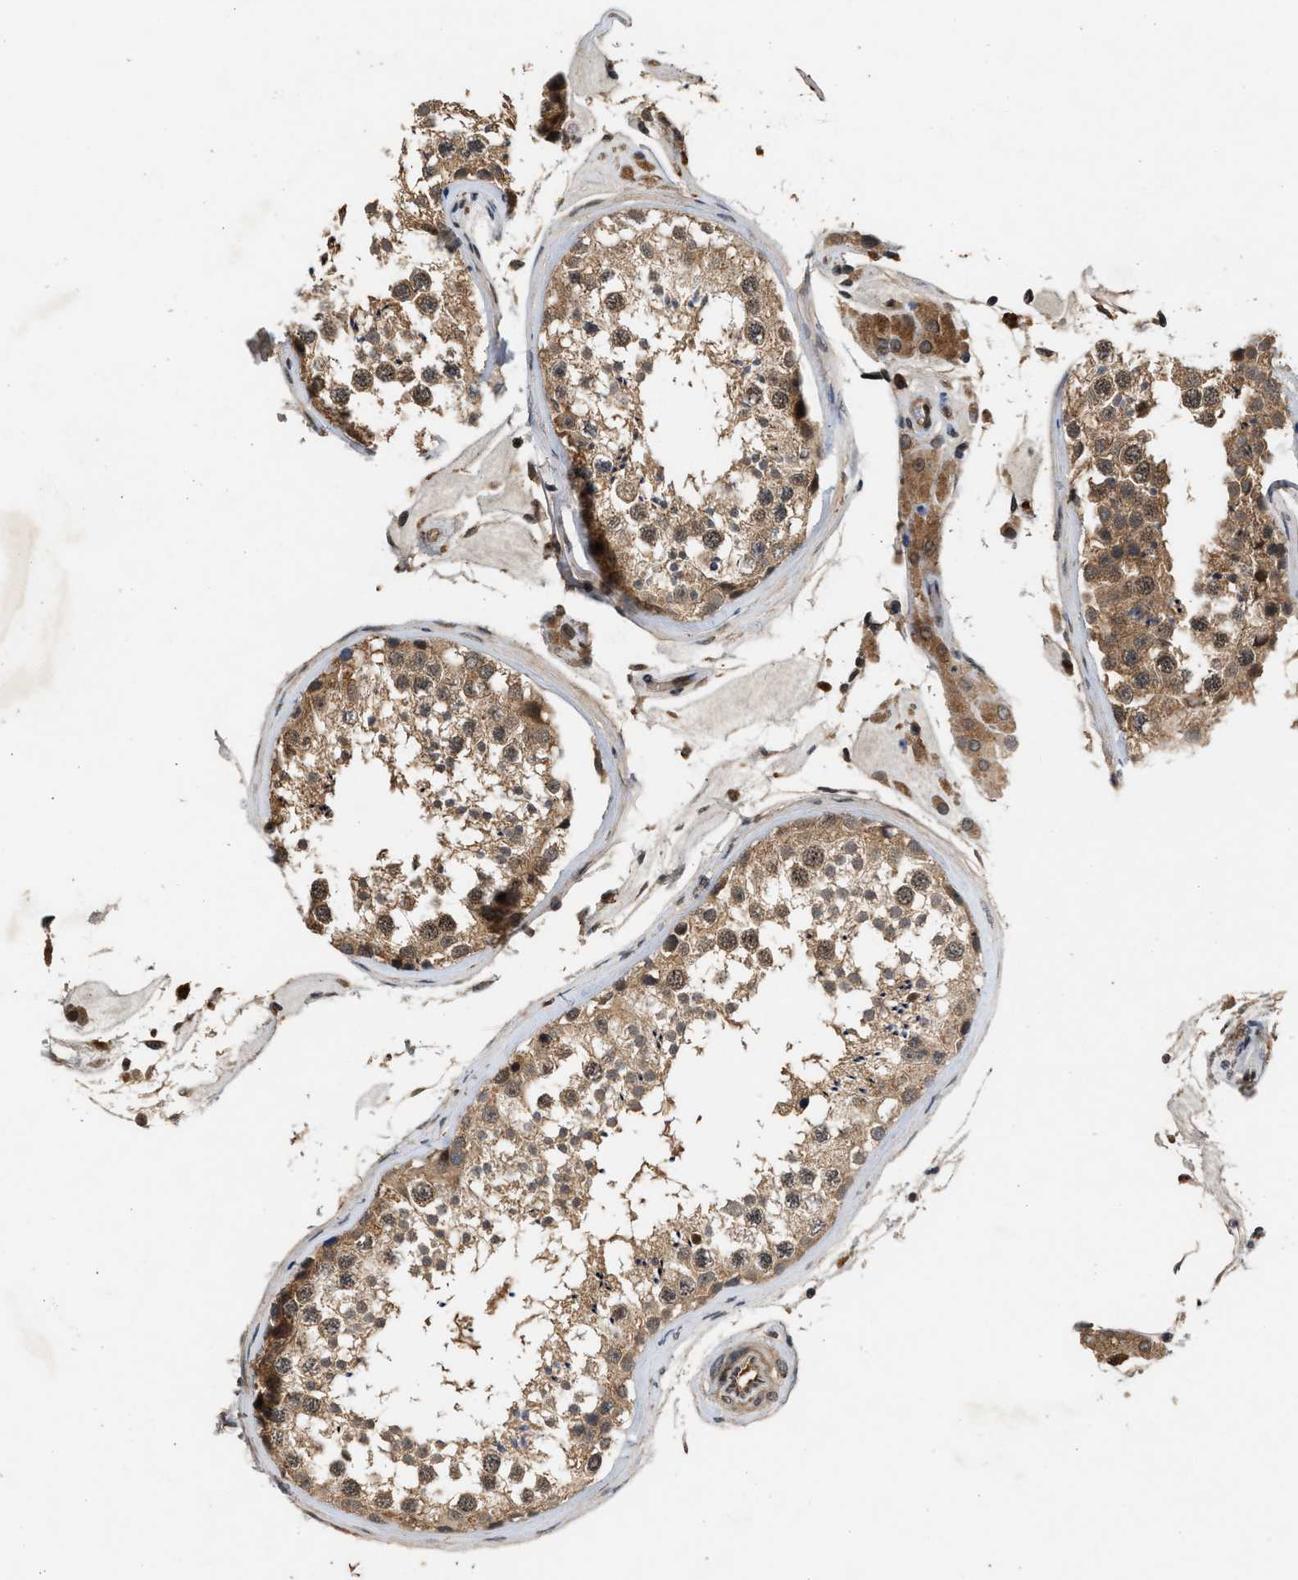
{"staining": {"intensity": "moderate", "quantity": ">75%", "location": "cytoplasmic/membranous,nuclear"}, "tissue": "testis", "cell_type": "Cells in seminiferous ducts", "image_type": "normal", "snomed": [{"axis": "morphology", "description": "Normal tissue, NOS"}, {"axis": "topography", "description": "Testis"}], "caption": "Immunohistochemistry (IHC) staining of benign testis, which exhibits medium levels of moderate cytoplasmic/membranous,nuclear staining in approximately >75% of cells in seminiferous ducts indicating moderate cytoplasmic/membranous,nuclear protein expression. The staining was performed using DAB (brown) for protein detection and nuclei were counterstained in hematoxylin (blue).", "gene": "RUSC2", "patient": {"sex": "male", "age": 46}}